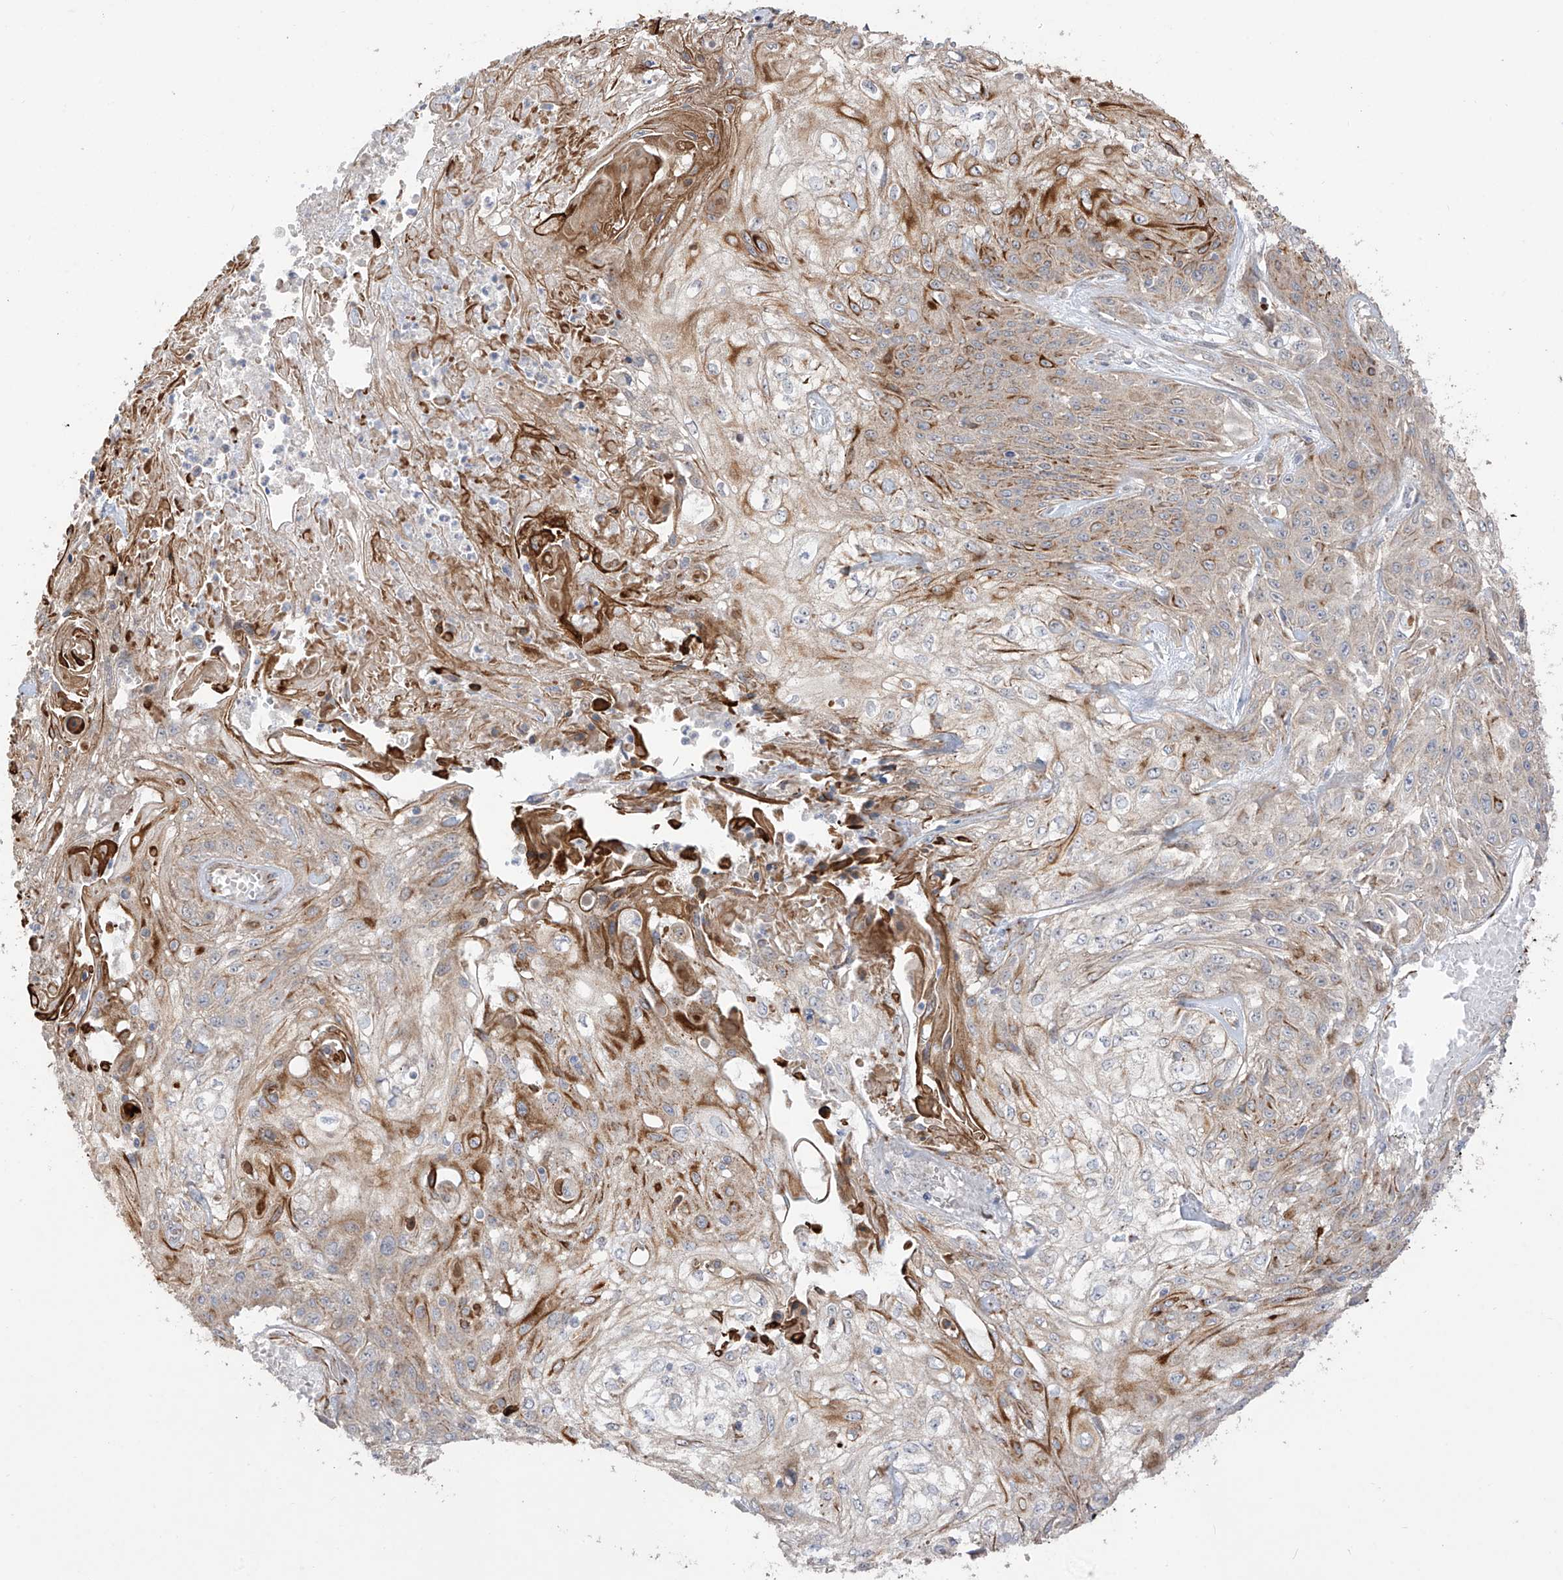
{"staining": {"intensity": "moderate", "quantity": "<25%", "location": "cytoplasmic/membranous"}, "tissue": "skin cancer", "cell_type": "Tumor cells", "image_type": "cancer", "snomed": [{"axis": "morphology", "description": "Squamous cell carcinoma, NOS"}, {"axis": "morphology", "description": "Squamous cell carcinoma, metastatic, NOS"}, {"axis": "topography", "description": "Skin"}, {"axis": "topography", "description": "Lymph node"}], "caption": "Skin squamous cell carcinoma tissue exhibits moderate cytoplasmic/membranous expression in approximately <25% of tumor cells, visualized by immunohistochemistry.", "gene": "DCDC2", "patient": {"sex": "male", "age": 75}}